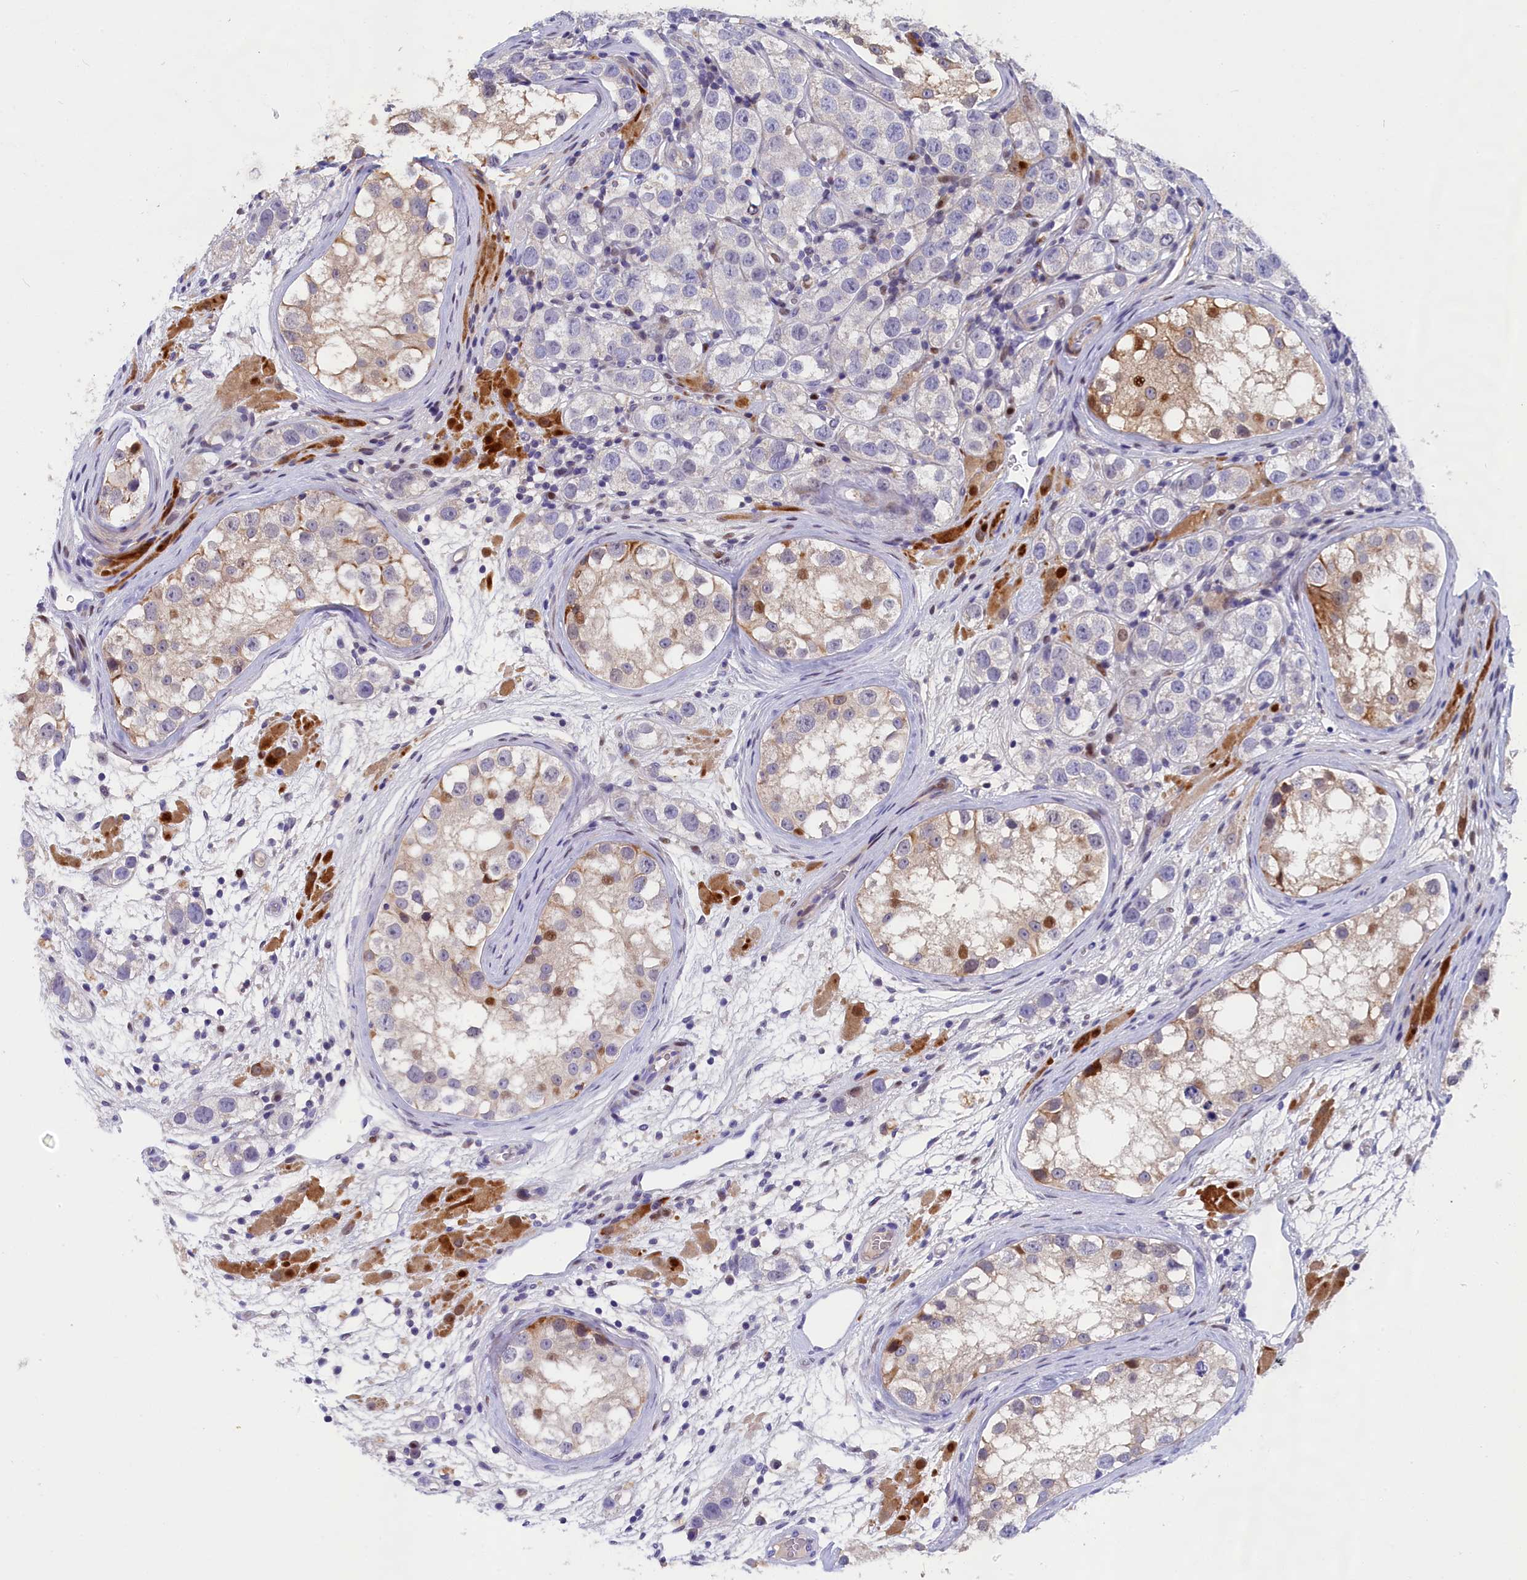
{"staining": {"intensity": "negative", "quantity": "none", "location": "none"}, "tissue": "testis cancer", "cell_type": "Tumor cells", "image_type": "cancer", "snomed": [{"axis": "morphology", "description": "Seminoma, NOS"}, {"axis": "topography", "description": "Testis"}], "caption": "Immunohistochemical staining of seminoma (testis) reveals no significant staining in tumor cells.", "gene": "NKPD1", "patient": {"sex": "male", "age": 28}}